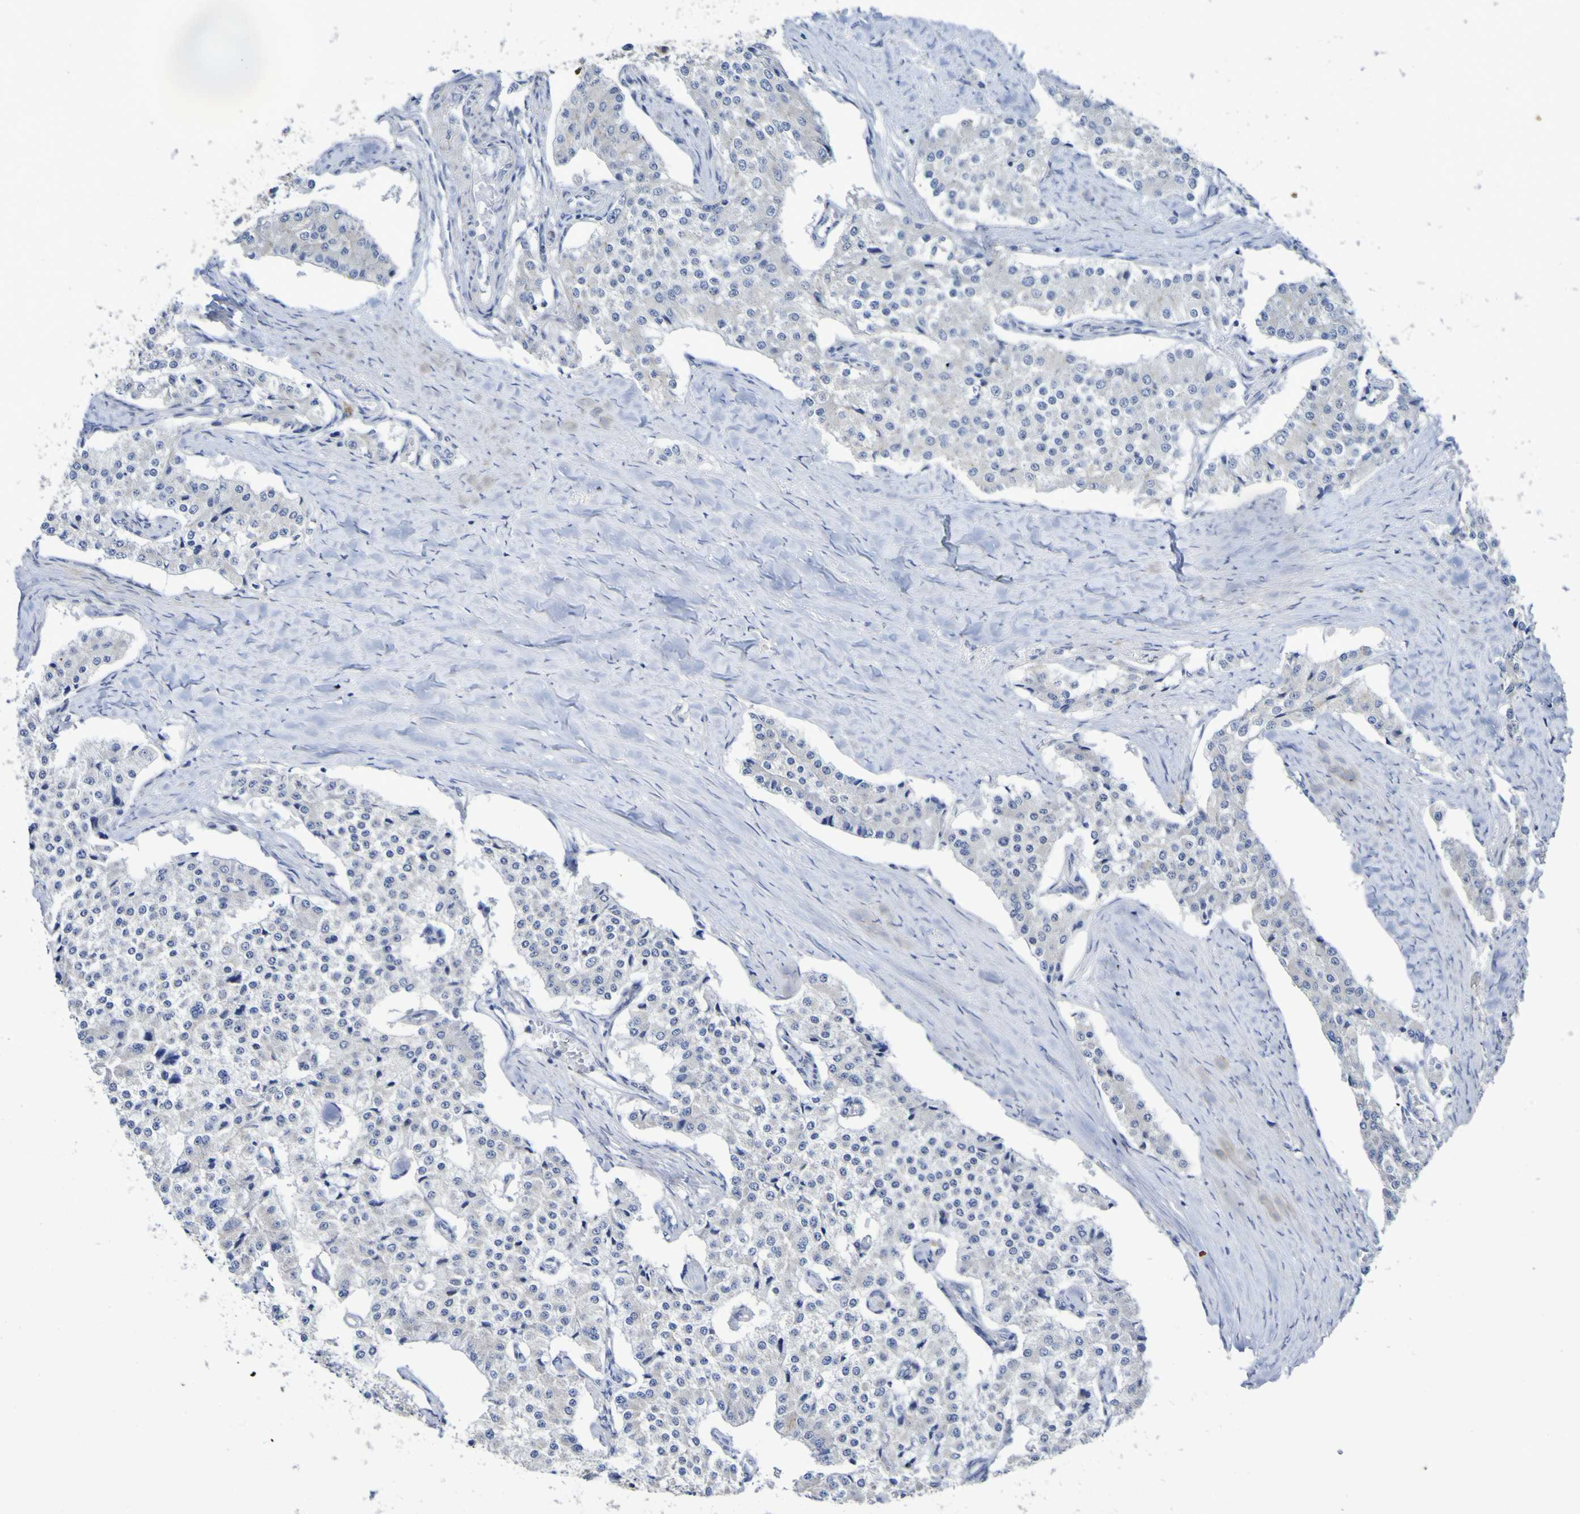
{"staining": {"intensity": "negative", "quantity": "none", "location": "none"}, "tissue": "carcinoid", "cell_type": "Tumor cells", "image_type": "cancer", "snomed": [{"axis": "morphology", "description": "Carcinoid, malignant, NOS"}, {"axis": "topography", "description": "Colon"}], "caption": "A histopathology image of carcinoid (malignant) stained for a protein shows no brown staining in tumor cells. (DAB immunohistochemistry (IHC) with hematoxylin counter stain).", "gene": "C11orf24", "patient": {"sex": "female", "age": 52}}